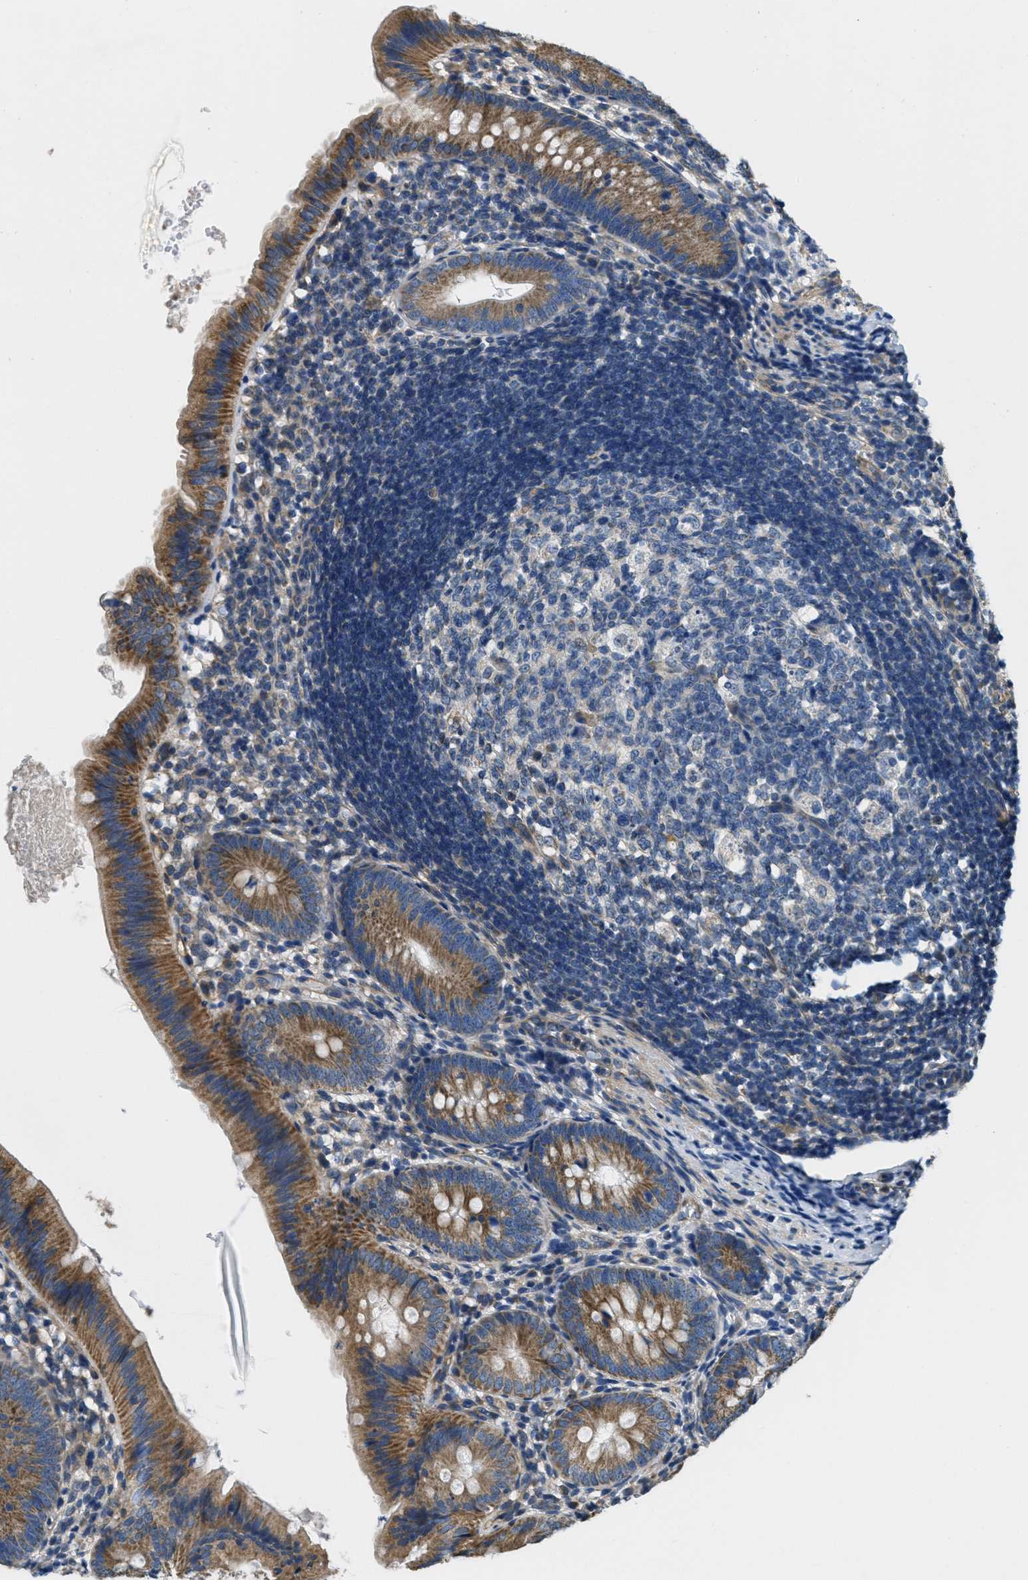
{"staining": {"intensity": "moderate", "quantity": ">75%", "location": "cytoplasmic/membranous"}, "tissue": "appendix", "cell_type": "Glandular cells", "image_type": "normal", "snomed": [{"axis": "morphology", "description": "Normal tissue, NOS"}, {"axis": "topography", "description": "Appendix"}], "caption": "This micrograph demonstrates immunohistochemistry staining of unremarkable appendix, with medium moderate cytoplasmic/membranous positivity in approximately >75% of glandular cells.", "gene": "TOMM70", "patient": {"sex": "male", "age": 1}}